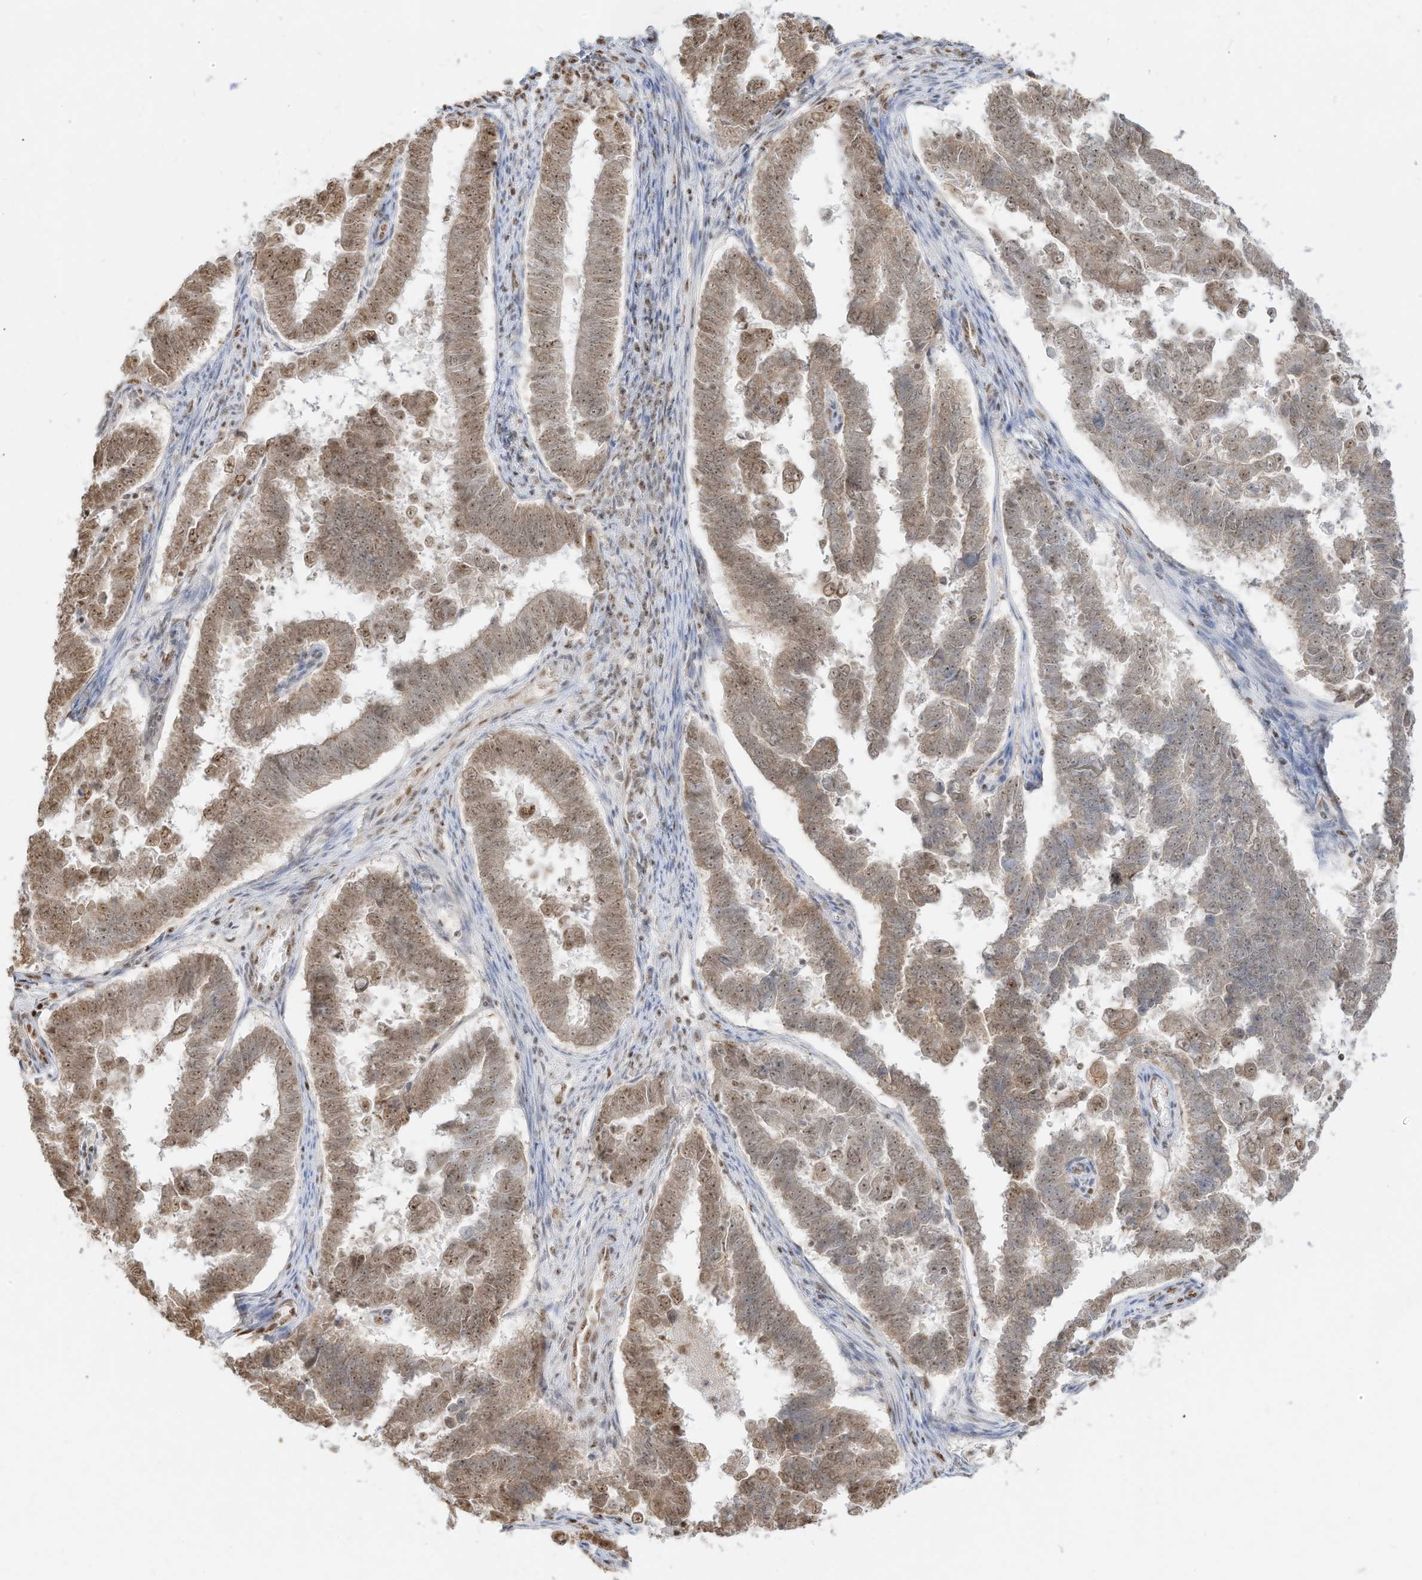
{"staining": {"intensity": "moderate", "quantity": ">75%", "location": "nuclear"}, "tissue": "endometrial cancer", "cell_type": "Tumor cells", "image_type": "cancer", "snomed": [{"axis": "morphology", "description": "Adenocarcinoma, NOS"}, {"axis": "topography", "description": "Endometrium"}], "caption": "IHC photomicrograph of adenocarcinoma (endometrial) stained for a protein (brown), which demonstrates medium levels of moderate nuclear staining in about >75% of tumor cells.", "gene": "NHSL1", "patient": {"sex": "female", "age": 75}}